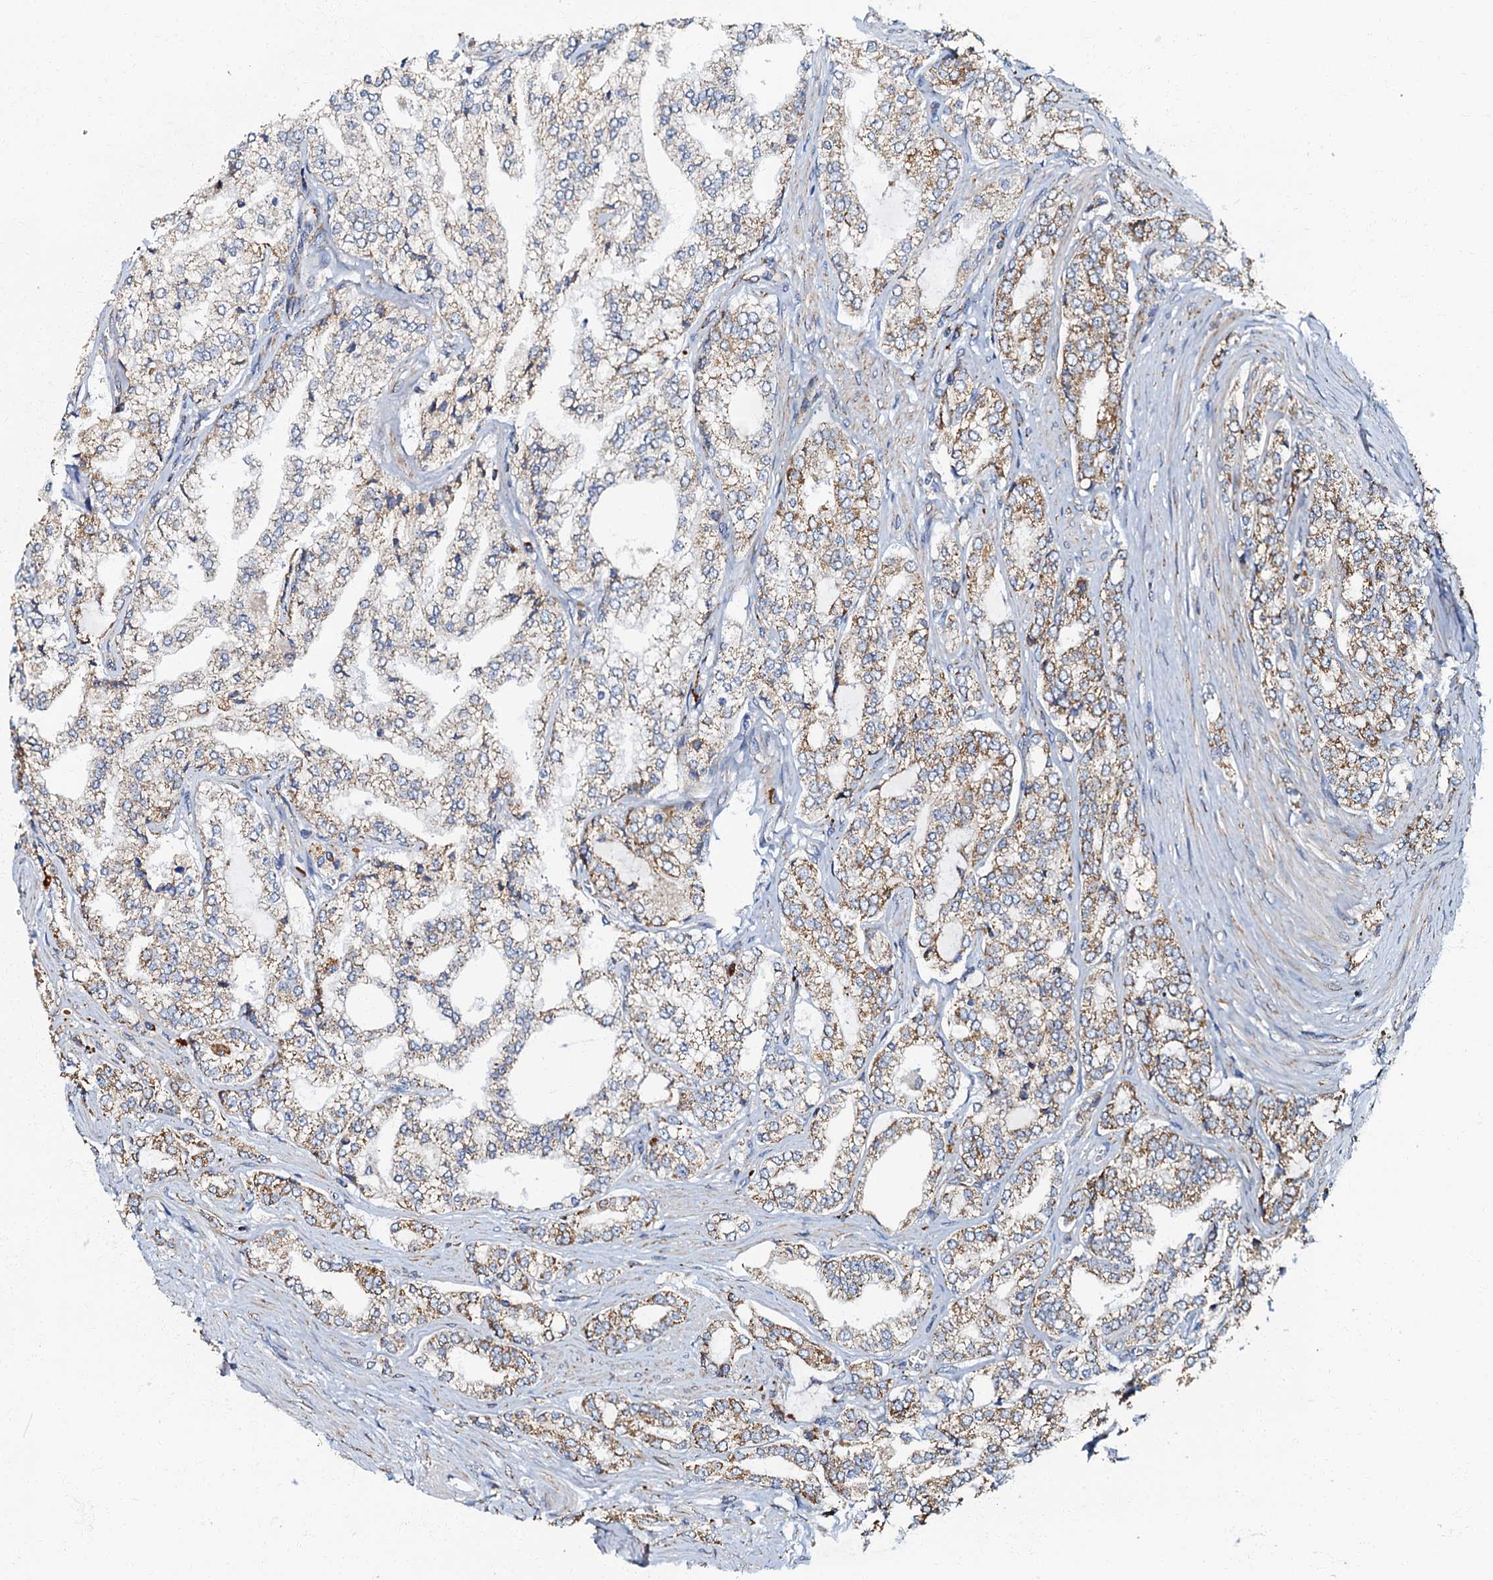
{"staining": {"intensity": "moderate", "quantity": "25%-75%", "location": "cytoplasmic/membranous"}, "tissue": "prostate cancer", "cell_type": "Tumor cells", "image_type": "cancer", "snomed": [{"axis": "morphology", "description": "Adenocarcinoma, High grade"}, {"axis": "topography", "description": "Prostate"}], "caption": "Protein staining exhibits moderate cytoplasmic/membranous staining in about 25%-75% of tumor cells in prostate adenocarcinoma (high-grade).", "gene": "NDUFA12", "patient": {"sex": "male", "age": 64}}